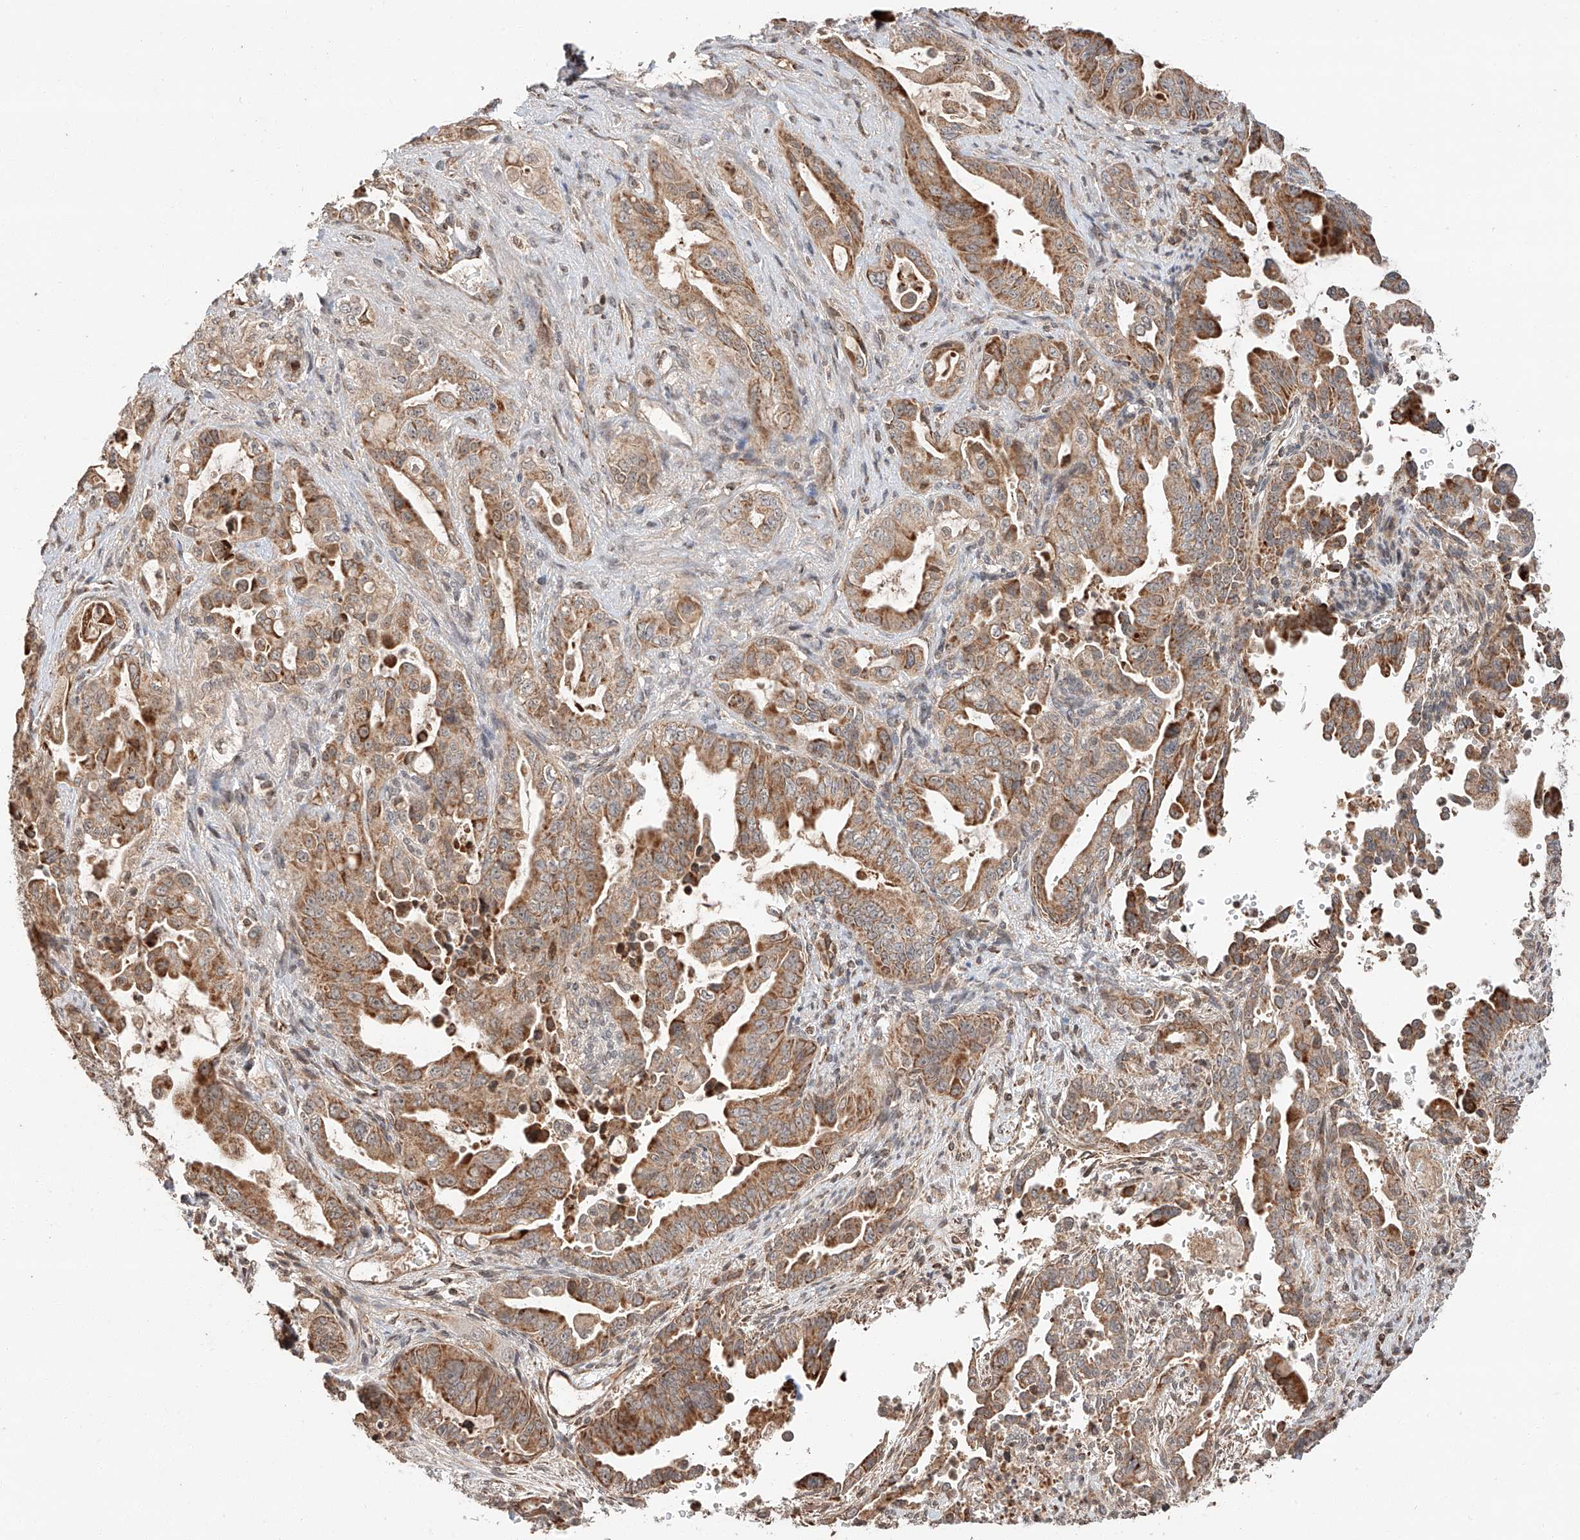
{"staining": {"intensity": "moderate", "quantity": ">75%", "location": "cytoplasmic/membranous"}, "tissue": "pancreatic cancer", "cell_type": "Tumor cells", "image_type": "cancer", "snomed": [{"axis": "morphology", "description": "Adenocarcinoma, NOS"}, {"axis": "topography", "description": "Pancreas"}], "caption": "IHC histopathology image of neoplastic tissue: human pancreatic cancer stained using IHC exhibits medium levels of moderate protein expression localized specifically in the cytoplasmic/membranous of tumor cells, appearing as a cytoplasmic/membranous brown color.", "gene": "ARHGAP33", "patient": {"sex": "male", "age": 70}}